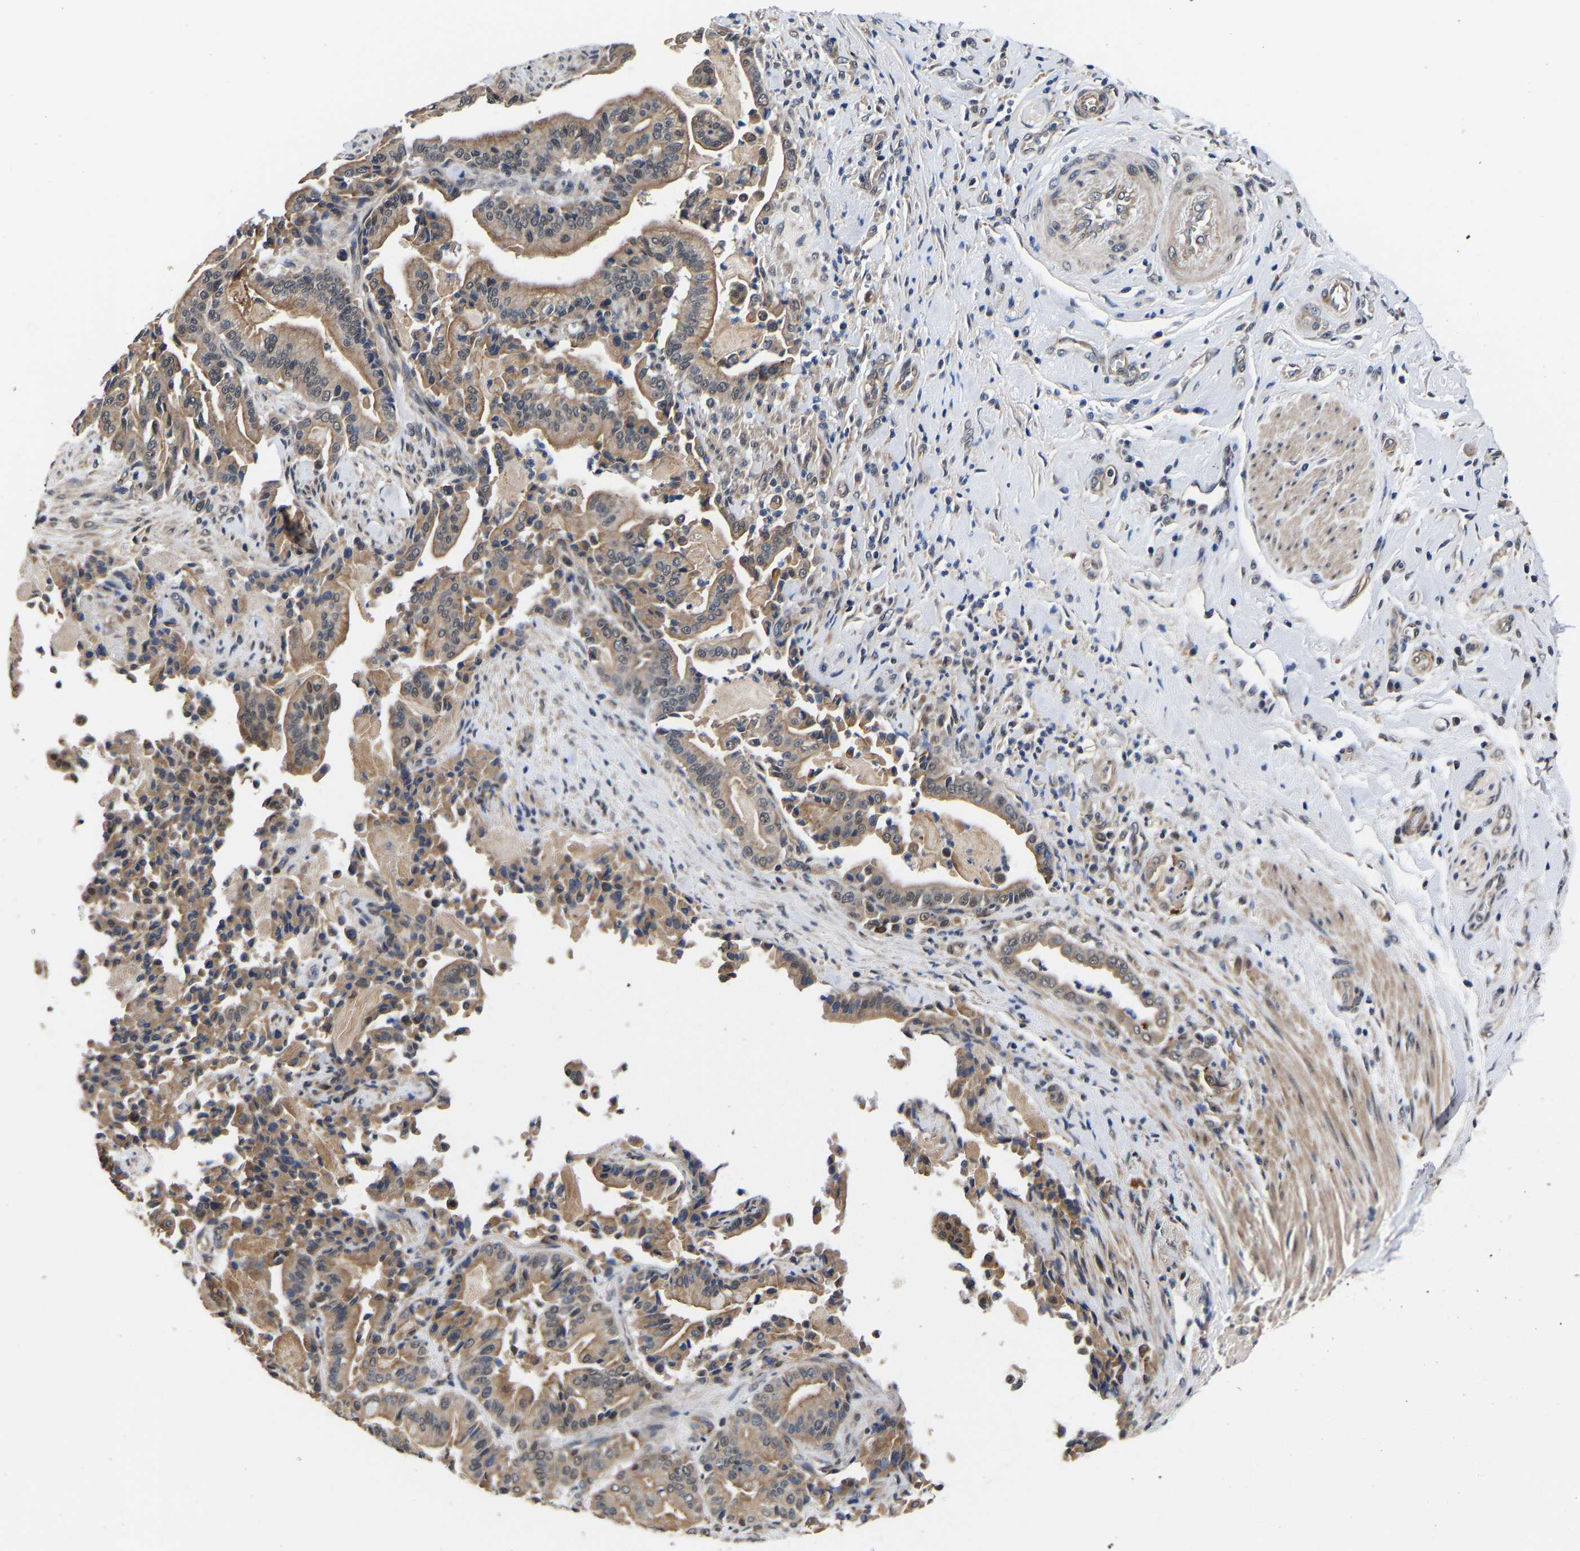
{"staining": {"intensity": "moderate", "quantity": "25%-75%", "location": "cytoplasmic/membranous"}, "tissue": "pancreatic cancer", "cell_type": "Tumor cells", "image_type": "cancer", "snomed": [{"axis": "morphology", "description": "Normal tissue, NOS"}, {"axis": "morphology", "description": "Adenocarcinoma, NOS"}, {"axis": "topography", "description": "Pancreas"}], "caption": "Protein expression by immunohistochemistry displays moderate cytoplasmic/membranous positivity in about 25%-75% of tumor cells in adenocarcinoma (pancreatic).", "gene": "METTL16", "patient": {"sex": "male", "age": 63}}